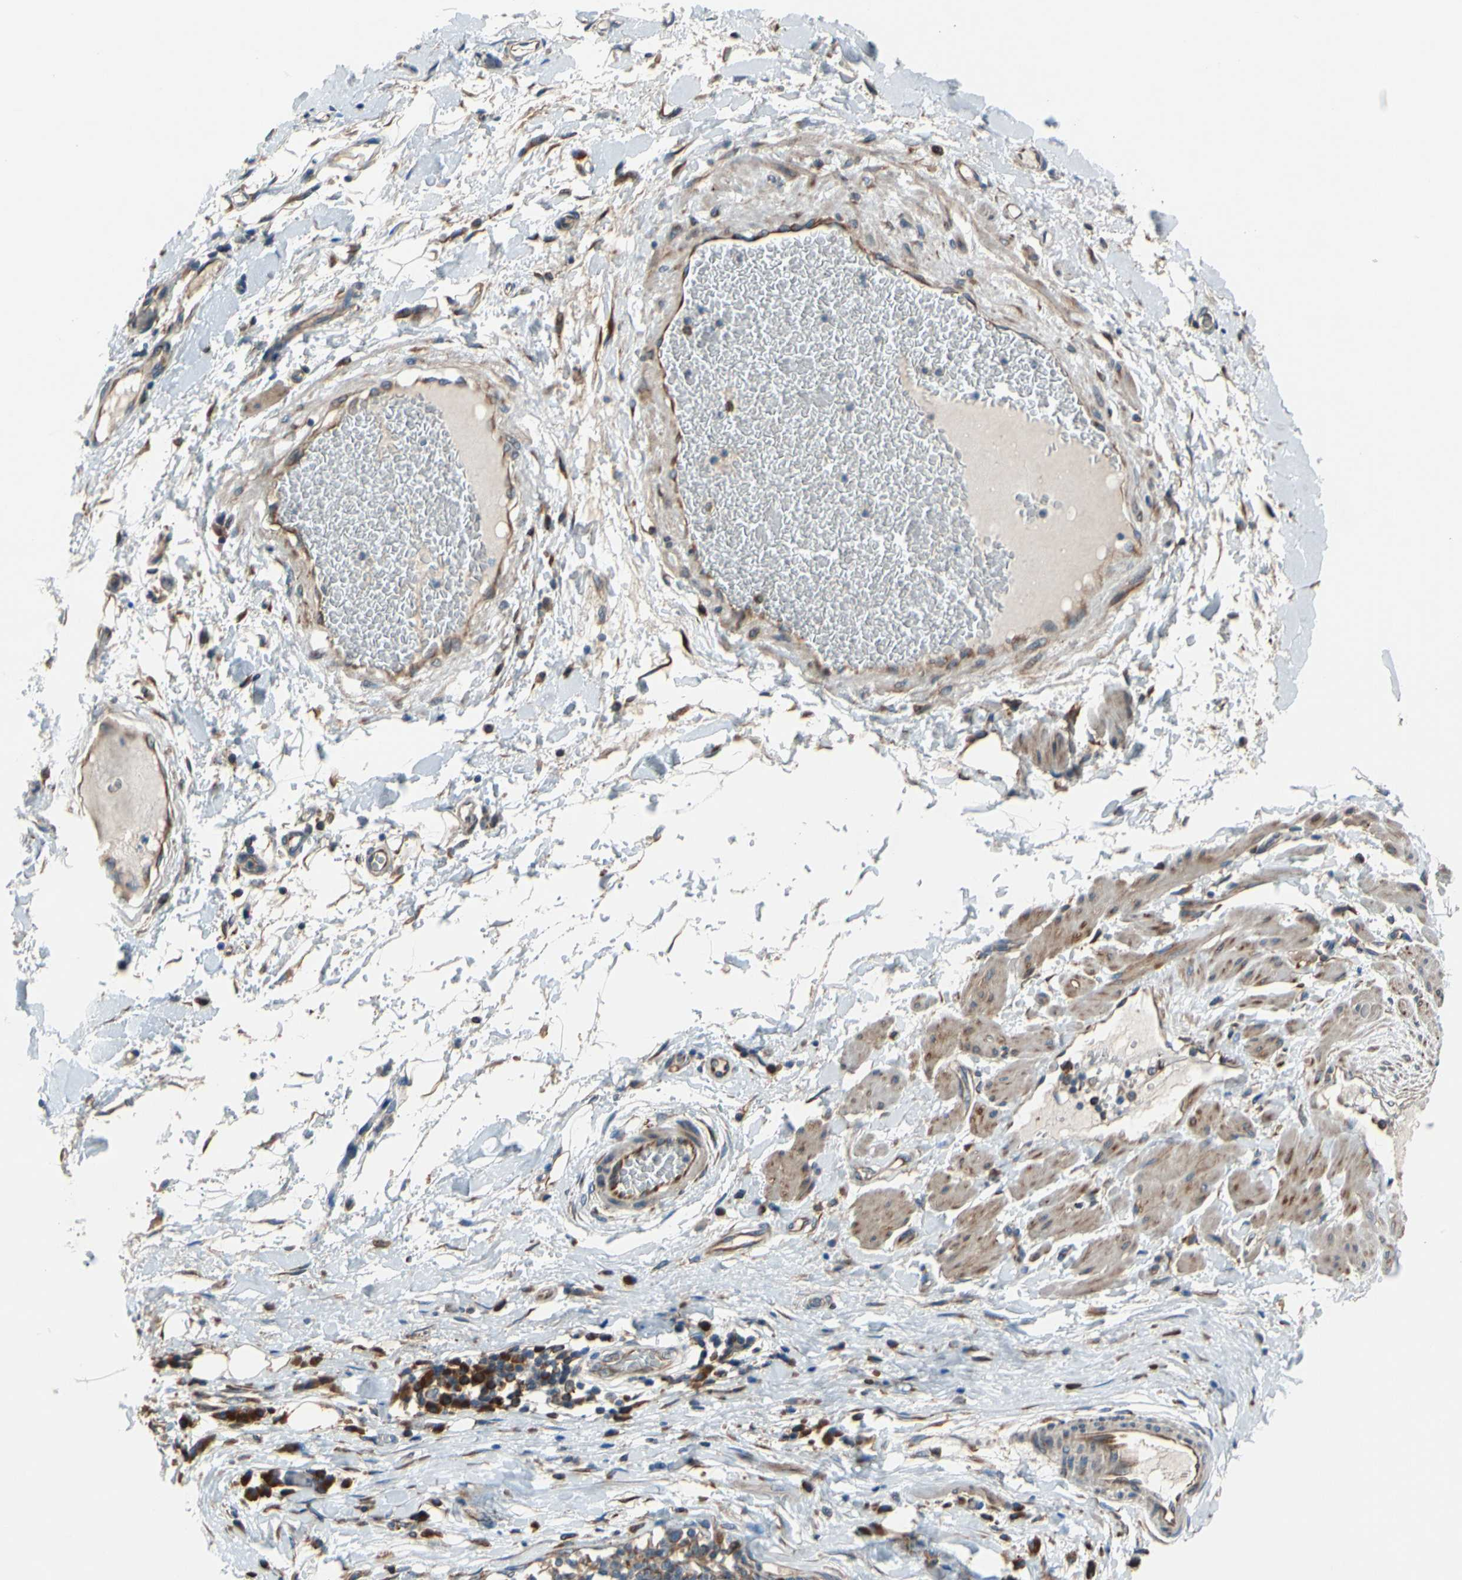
{"staining": {"intensity": "moderate", "quantity": ">75%", "location": "cytoplasmic/membranous"}, "tissue": "soft tissue", "cell_type": "Fibroblasts", "image_type": "normal", "snomed": [{"axis": "morphology", "description": "Normal tissue, NOS"}, {"axis": "morphology", "description": "Adenocarcinoma, NOS"}, {"axis": "topography", "description": "Esophagus"}], "caption": "Immunohistochemical staining of normal human soft tissue reveals moderate cytoplasmic/membranous protein expression in approximately >75% of fibroblasts.", "gene": "CLCC1", "patient": {"sex": "male", "age": 62}}